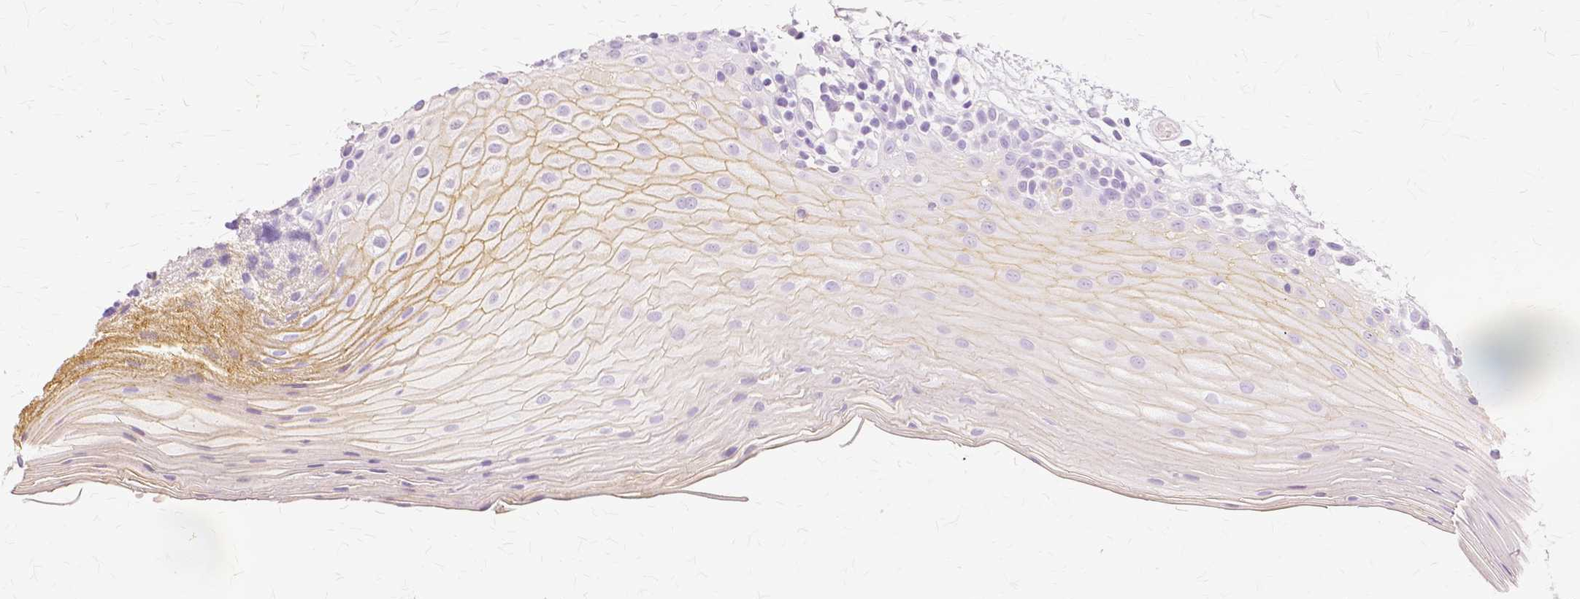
{"staining": {"intensity": "weak", "quantity": "25%-75%", "location": "cytoplasmic/membranous"}, "tissue": "oral mucosa", "cell_type": "Squamous epithelial cells", "image_type": "normal", "snomed": [{"axis": "morphology", "description": "Normal tissue, NOS"}, {"axis": "morphology", "description": "Squamous cell carcinoma, NOS"}, {"axis": "topography", "description": "Oral tissue"}, {"axis": "topography", "description": "Tounge, NOS"}, {"axis": "topography", "description": "Head-Neck"}], "caption": "Brown immunohistochemical staining in benign oral mucosa shows weak cytoplasmic/membranous positivity in approximately 25%-75% of squamous epithelial cells.", "gene": "TGM1", "patient": {"sex": "male", "age": 62}}